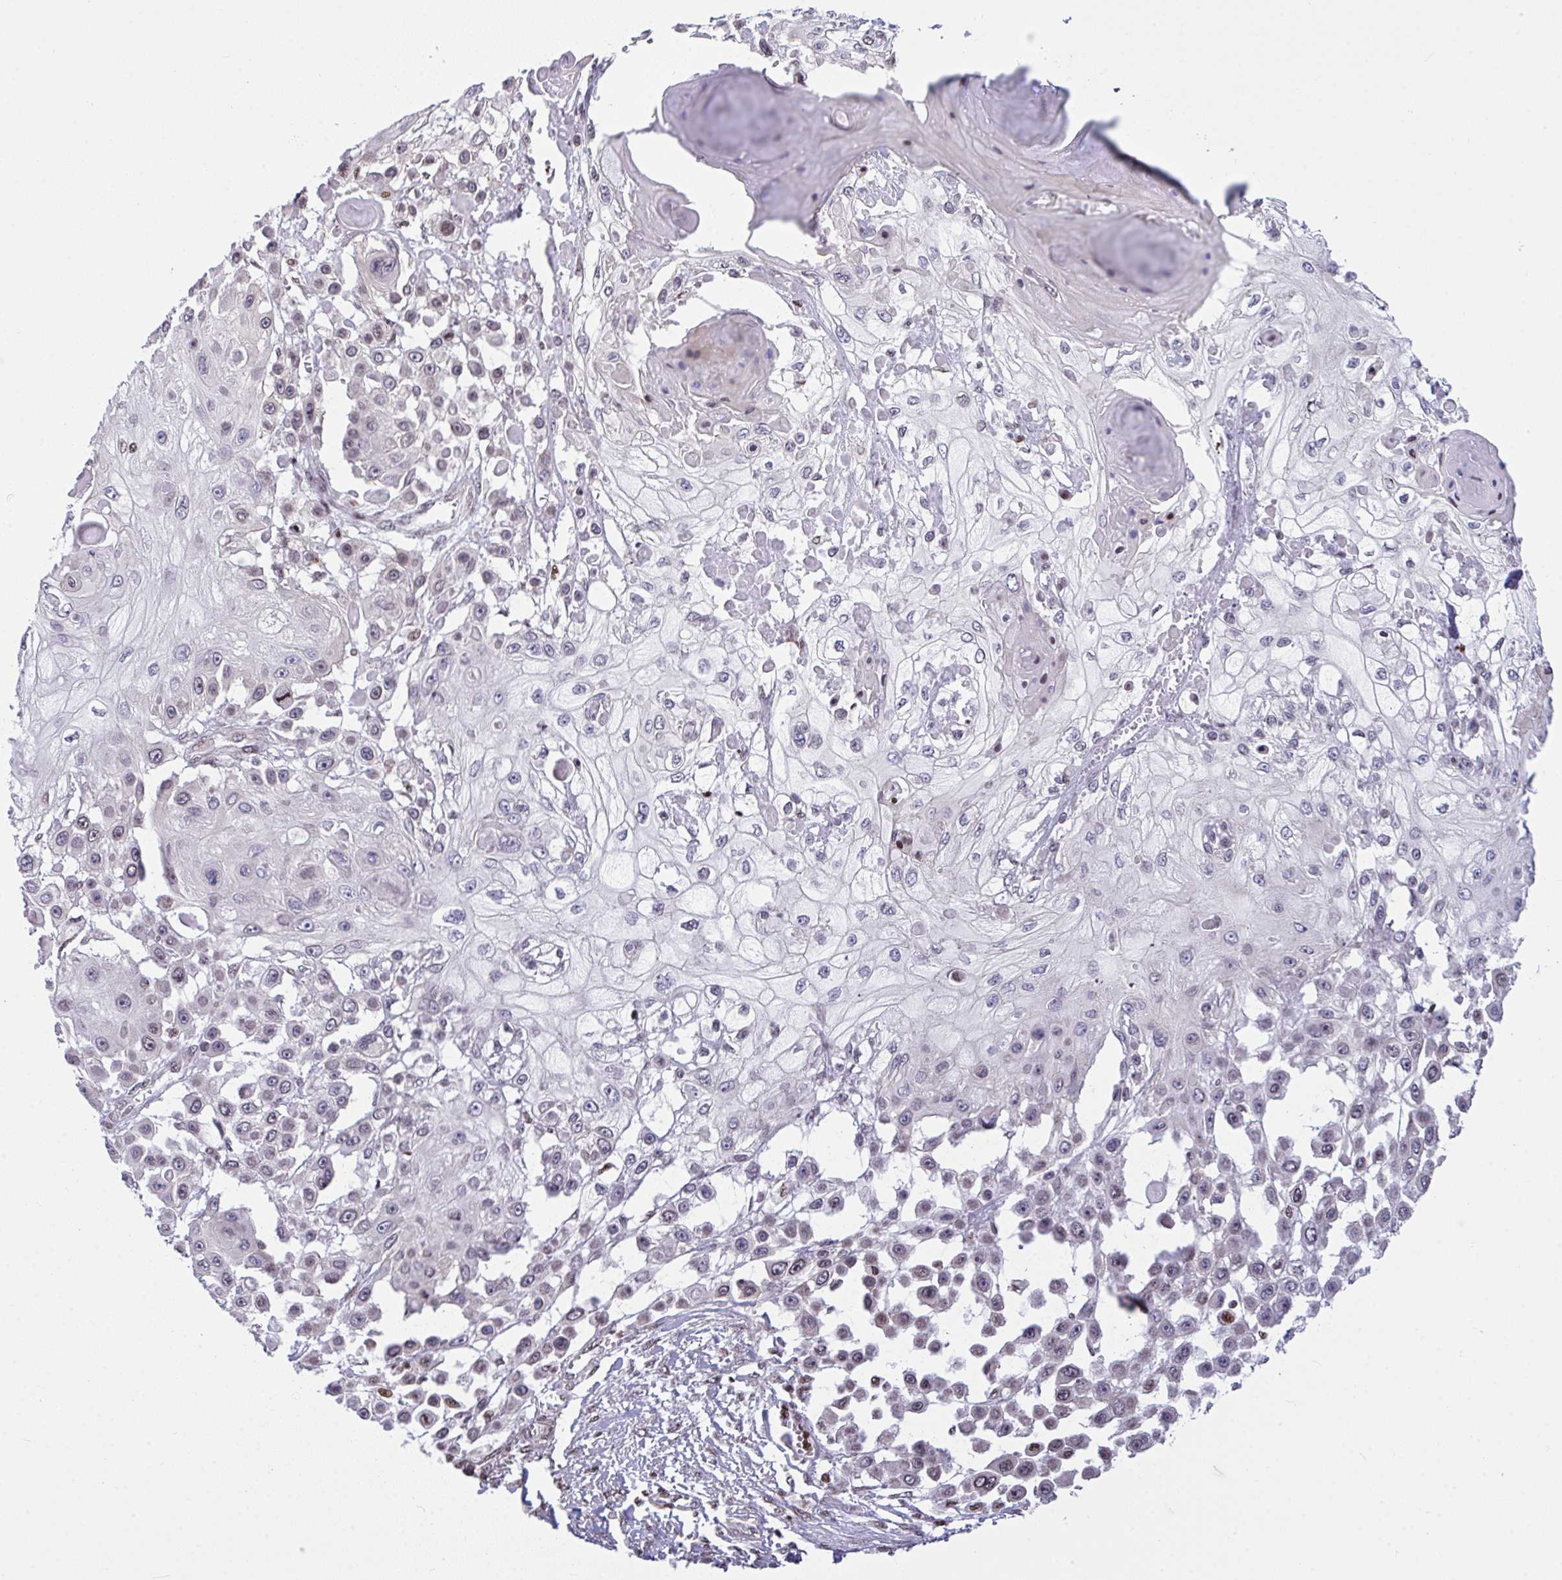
{"staining": {"intensity": "weak", "quantity": "<25%", "location": "nuclear"}, "tissue": "skin cancer", "cell_type": "Tumor cells", "image_type": "cancer", "snomed": [{"axis": "morphology", "description": "Squamous cell carcinoma, NOS"}, {"axis": "topography", "description": "Skin"}], "caption": "Protein analysis of skin cancer displays no significant expression in tumor cells. (DAB immunohistochemistry (IHC) visualized using brightfield microscopy, high magnification).", "gene": "RAPGEF5", "patient": {"sex": "male", "age": 67}}